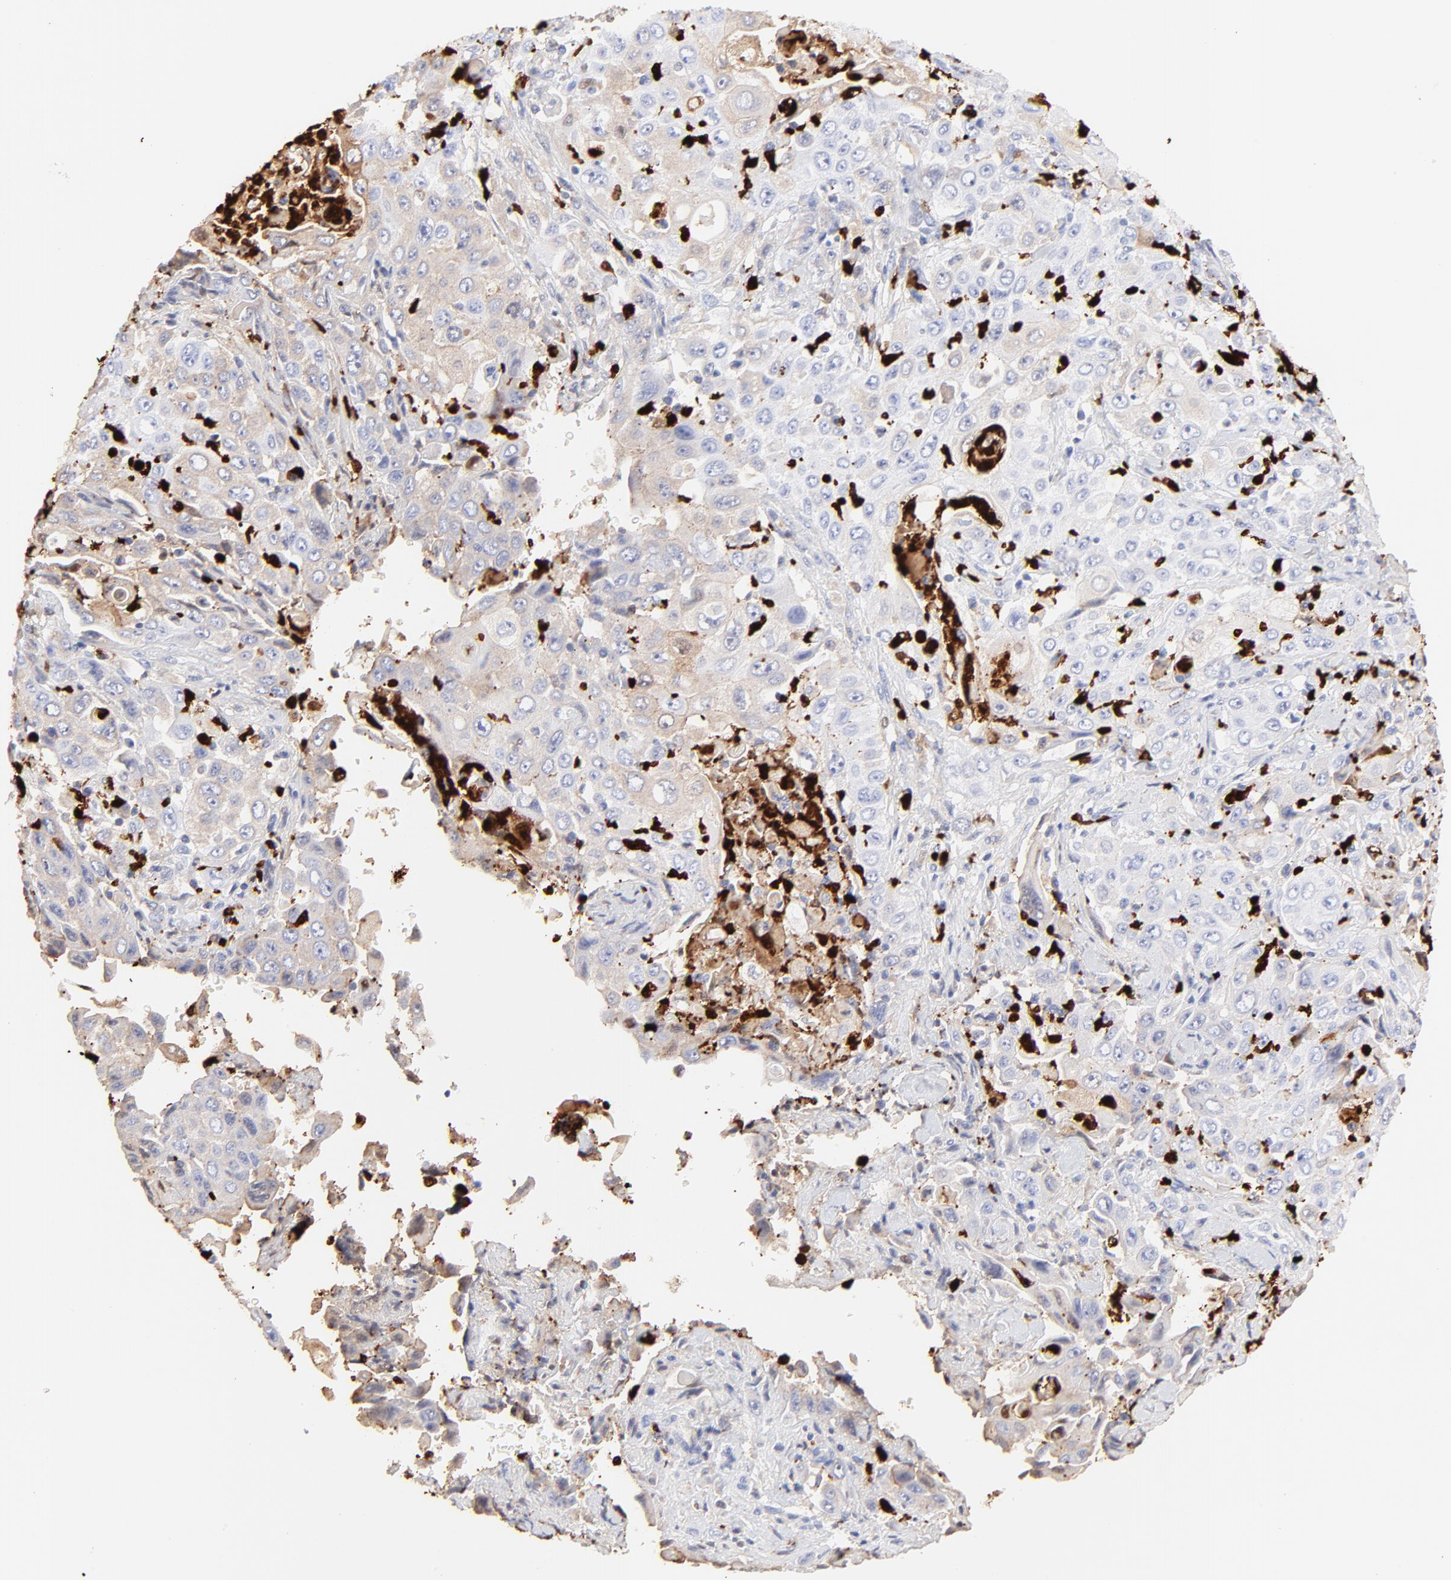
{"staining": {"intensity": "negative", "quantity": "none", "location": "none"}, "tissue": "pancreatic cancer", "cell_type": "Tumor cells", "image_type": "cancer", "snomed": [{"axis": "morphology", "description": "Adenocarcinoma, NOS"}, {"axis": "topography", "description": "Pancreas"}], "caption": "Photomicrograph shows no protein positivity in tumor cells of pancreatic cancer tissue.", "gene": "S100A12", "patient": {"sex": "male", "age": 70}}